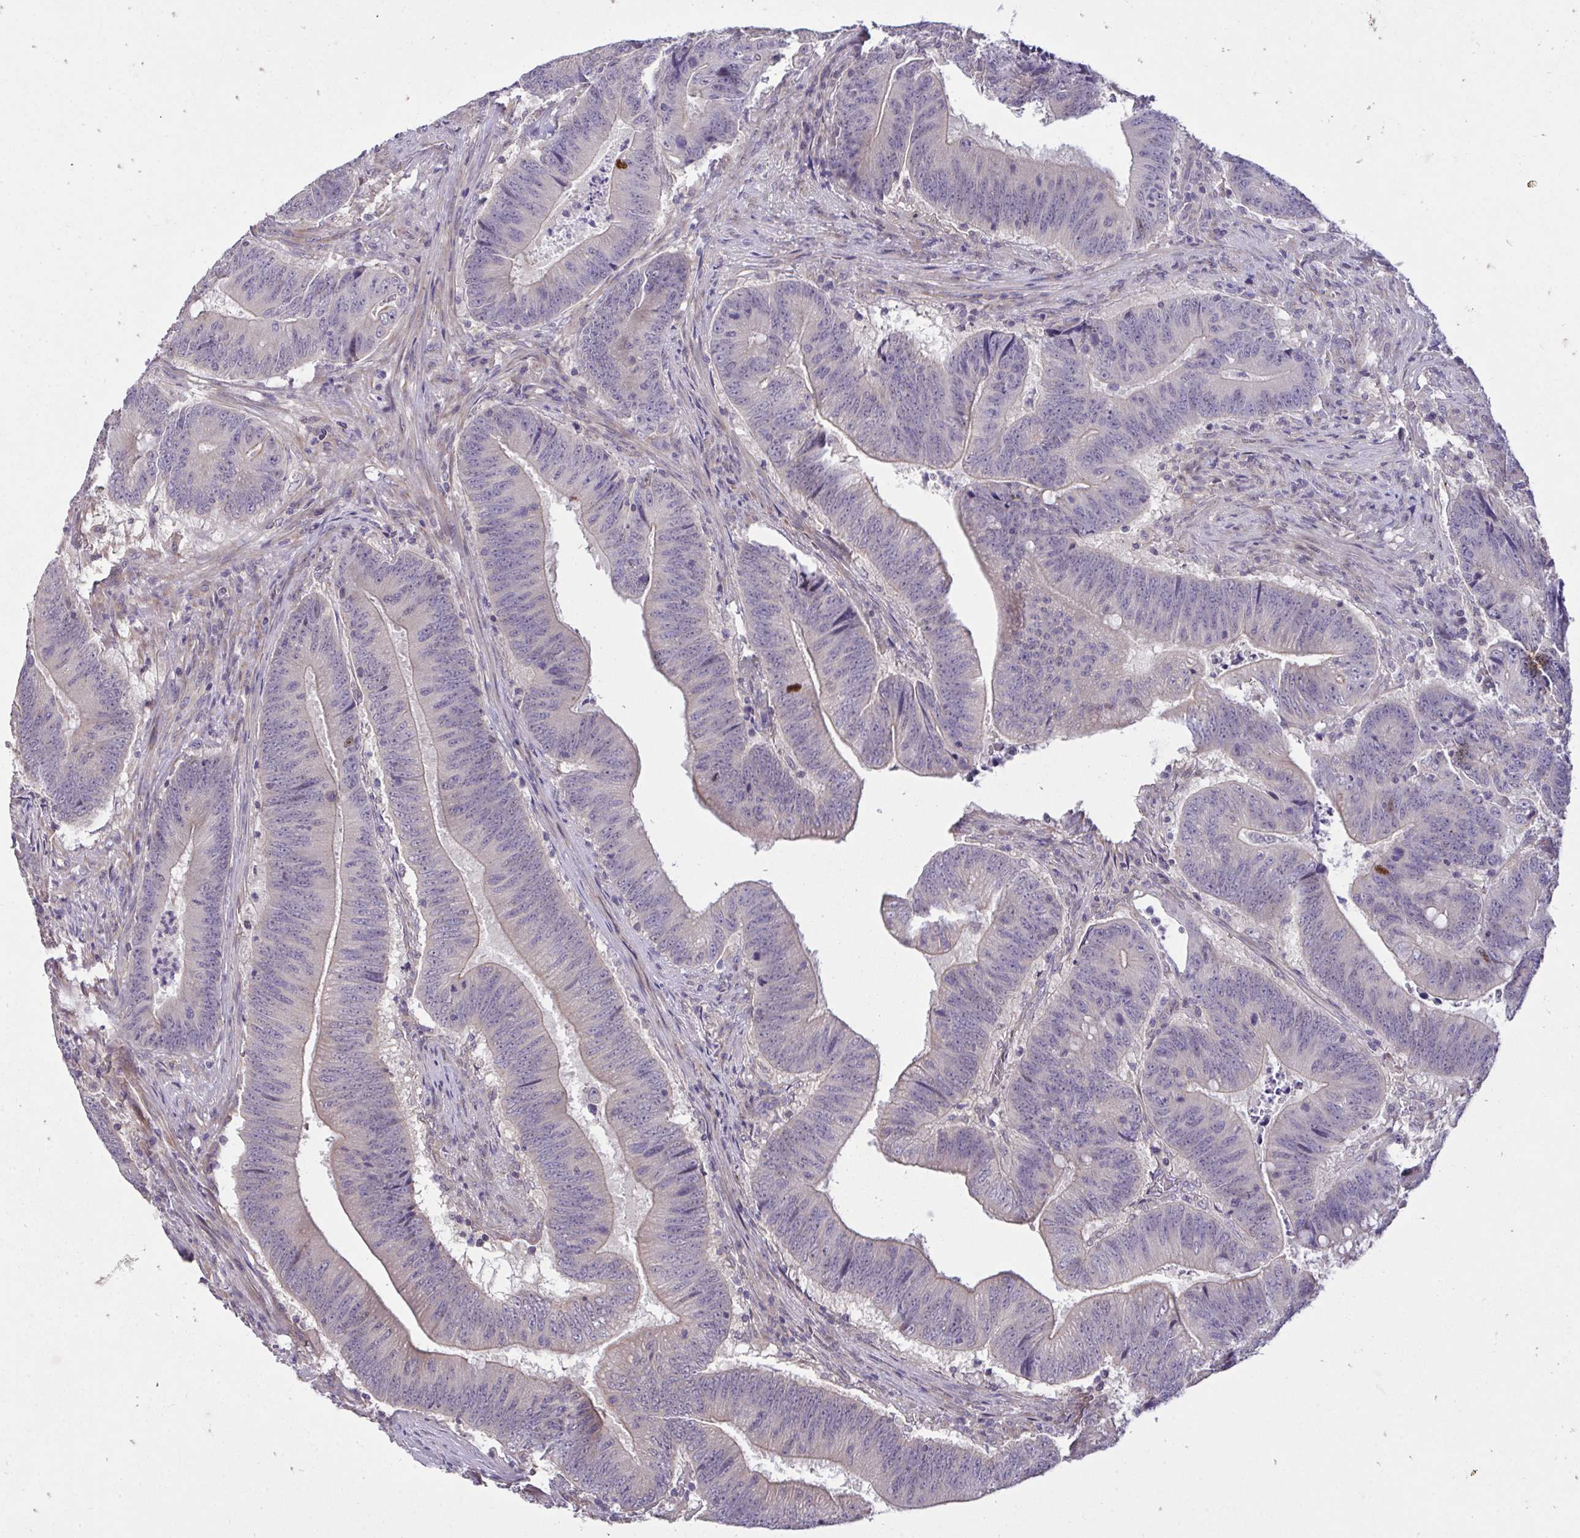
{"staining": {"intensity": "weak", "quantity": "<25%", "location": "cytoplasmic/membranous"}, "tissue": "colorectal cancer", "cell_type": "Tumor cells", "image_type": "cancer", "snomed": [{"axis": "morphology", "description": "Adenocarcinoma, NOS"}, {"axis": "topography", "description": "Colon"}], "caption": "IHC micrograph of human colorectal cancer stained for a protein (brown), which exhibits no positivity in tumor cells.", "gene": "C19orf54", "patient": {"sex": "female", "age": 87}}